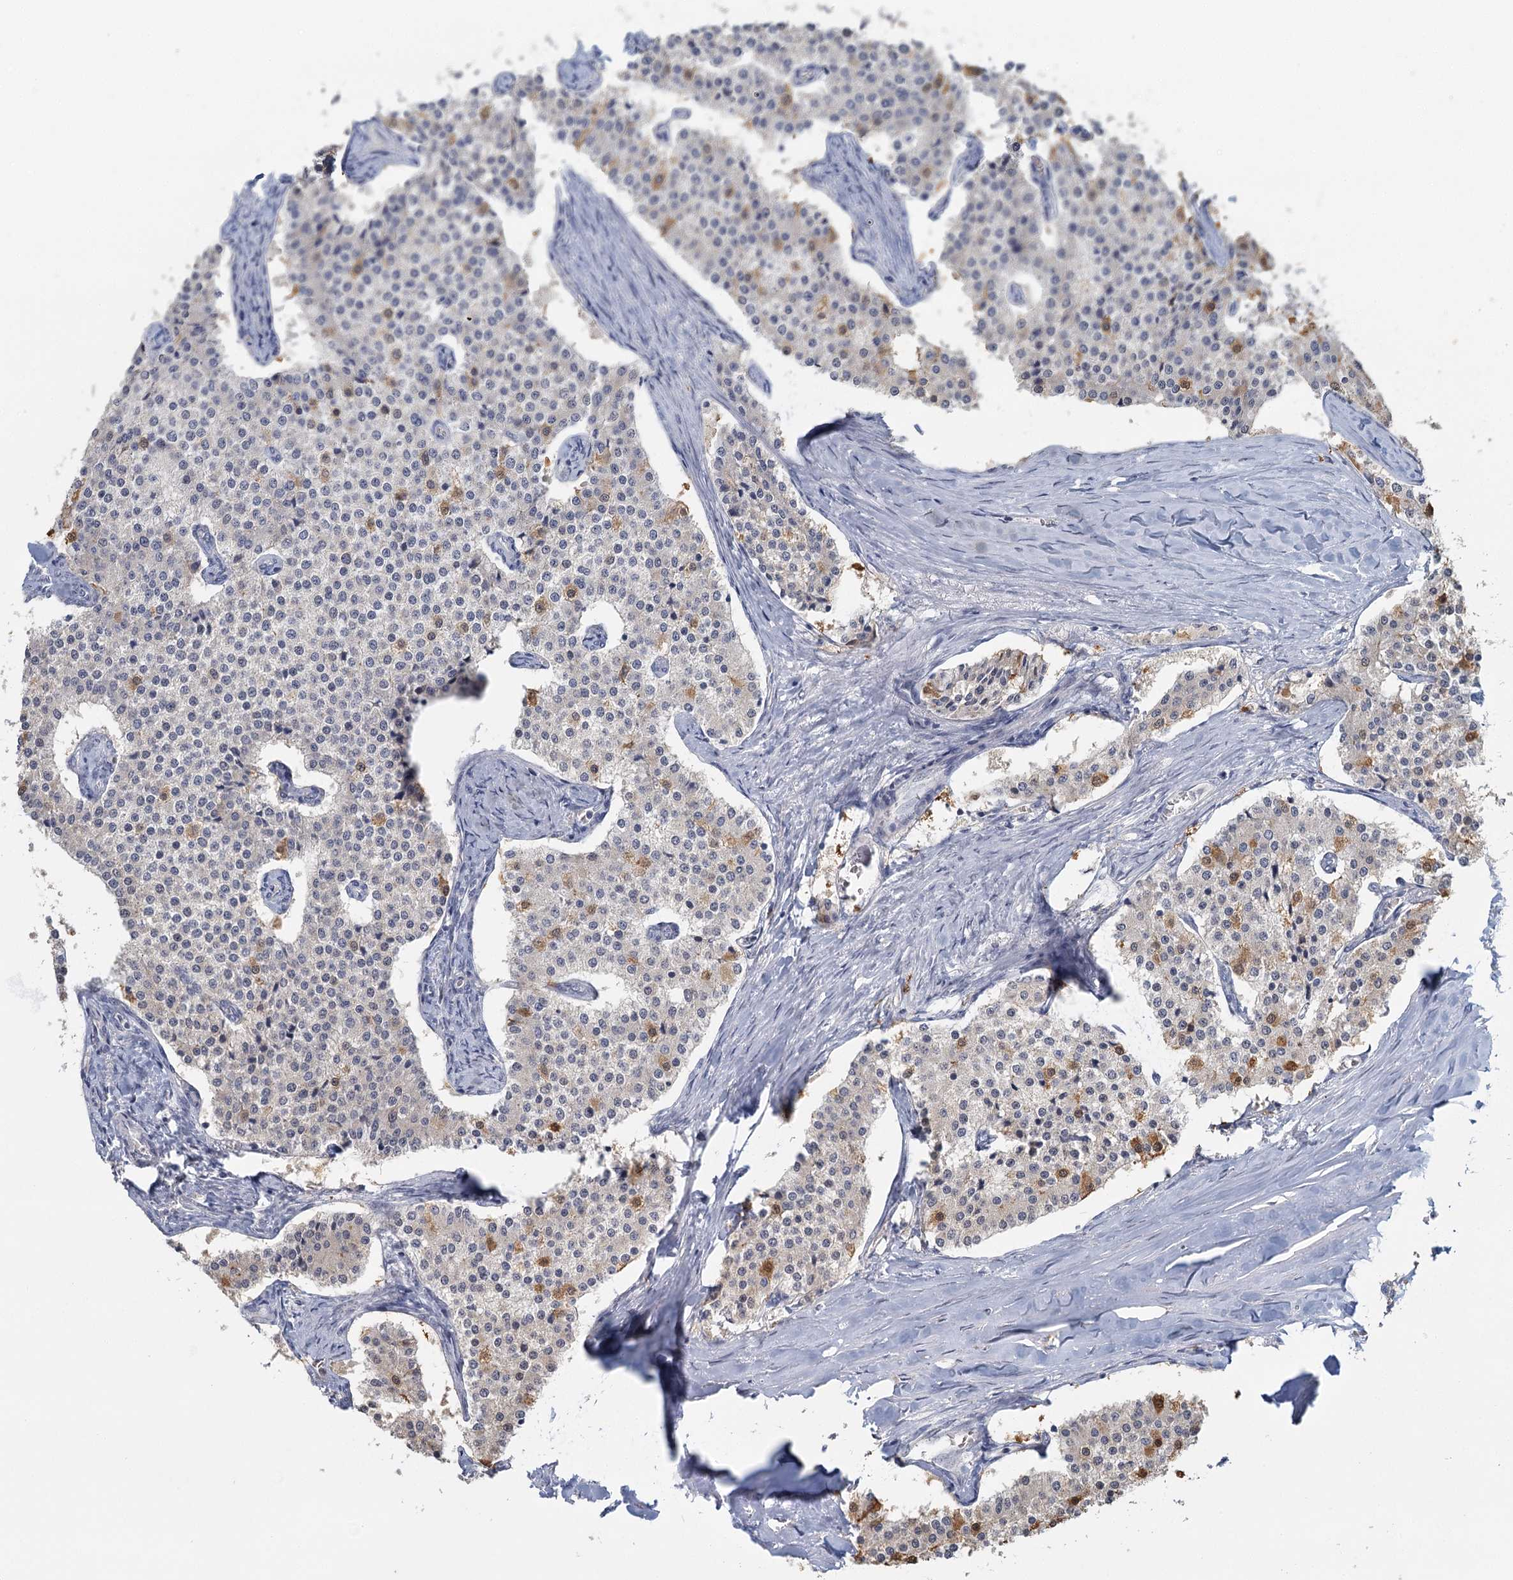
{"staining": {"intensity": "moderate", "quantity": "25%-75%", "location": "cytoplasmic/membranous"}, "tissue": "carcinoid", "cell_type": "Tumor cells", "image_type": "cancer", "snomed": [{"axis": "morphology", "description": "Carcinoid, malignant, NOS"}, {"axis": "topography", "description": "Colon"}], "caption": "DAB immunohistochemical staining of malignant carcinoid shows moderate cytoplasmic/membranous protein staining in about 25%-75% of tumor cells.", "gene": "MYO7B", "patient": {"sex": "female", "age": 52}}